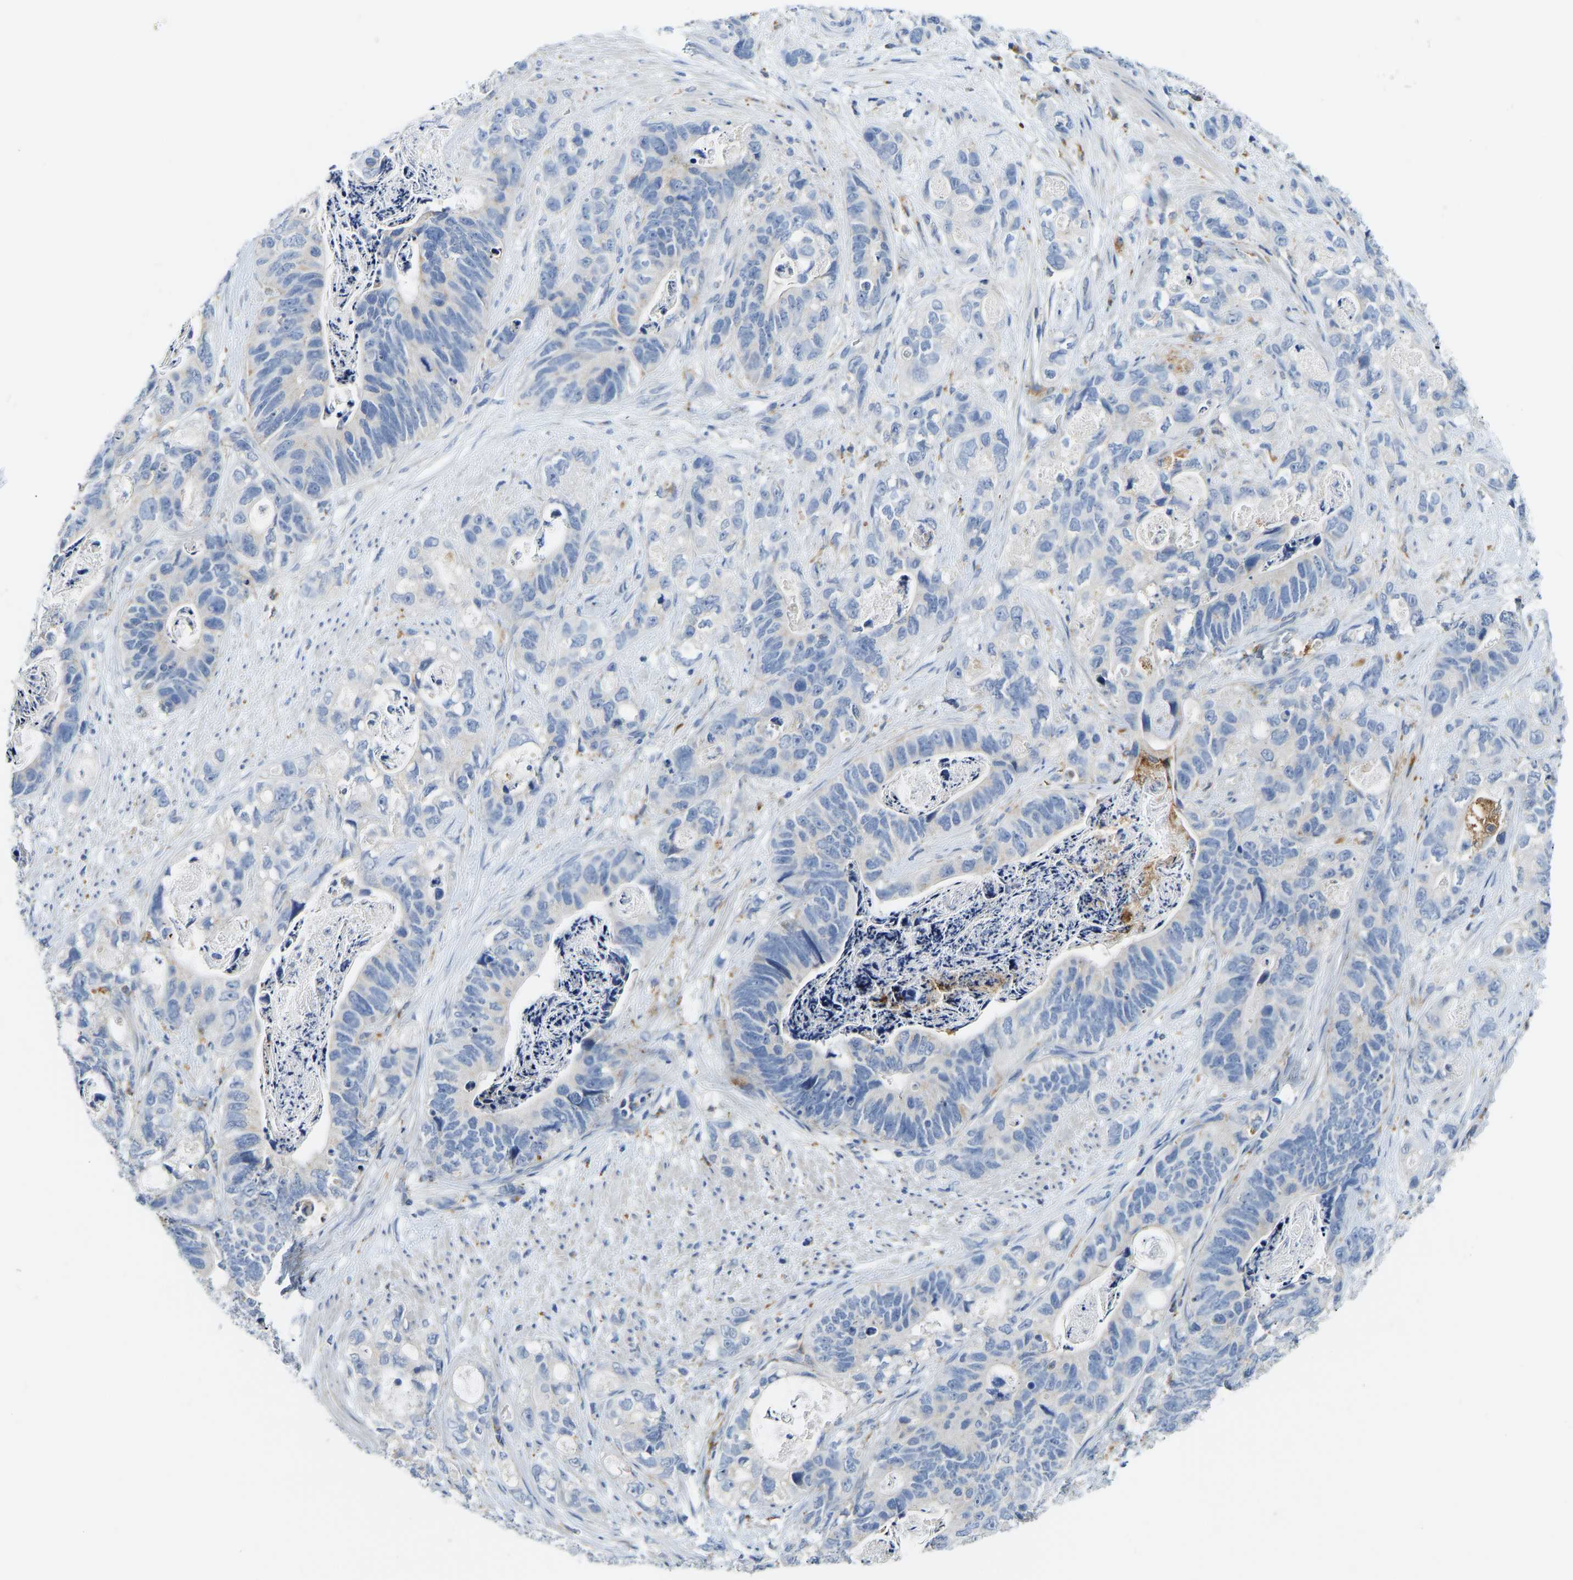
{"staining": {"intensity": "negative", "quantity": "none", "location": "none"}, "tissue": "stomach cancer", "cell_type": "Tumor cells", "image_type": "cancer", "snomed": [{"axis": "morphology", "description": "Normal tissue, NOS"}, {"axis": "morphology", "description": "Adenocarcinoma, NOS"}, {"axis": "topography", "description": "Stomach"}], "caption": "Immunohistochemical staining of stomach cancer (adenocarcinoma) exhibits no significant staining in tumor cells.", "gene": "ATP6V1E1", "patient": {"sex": "female", "age": 89}}